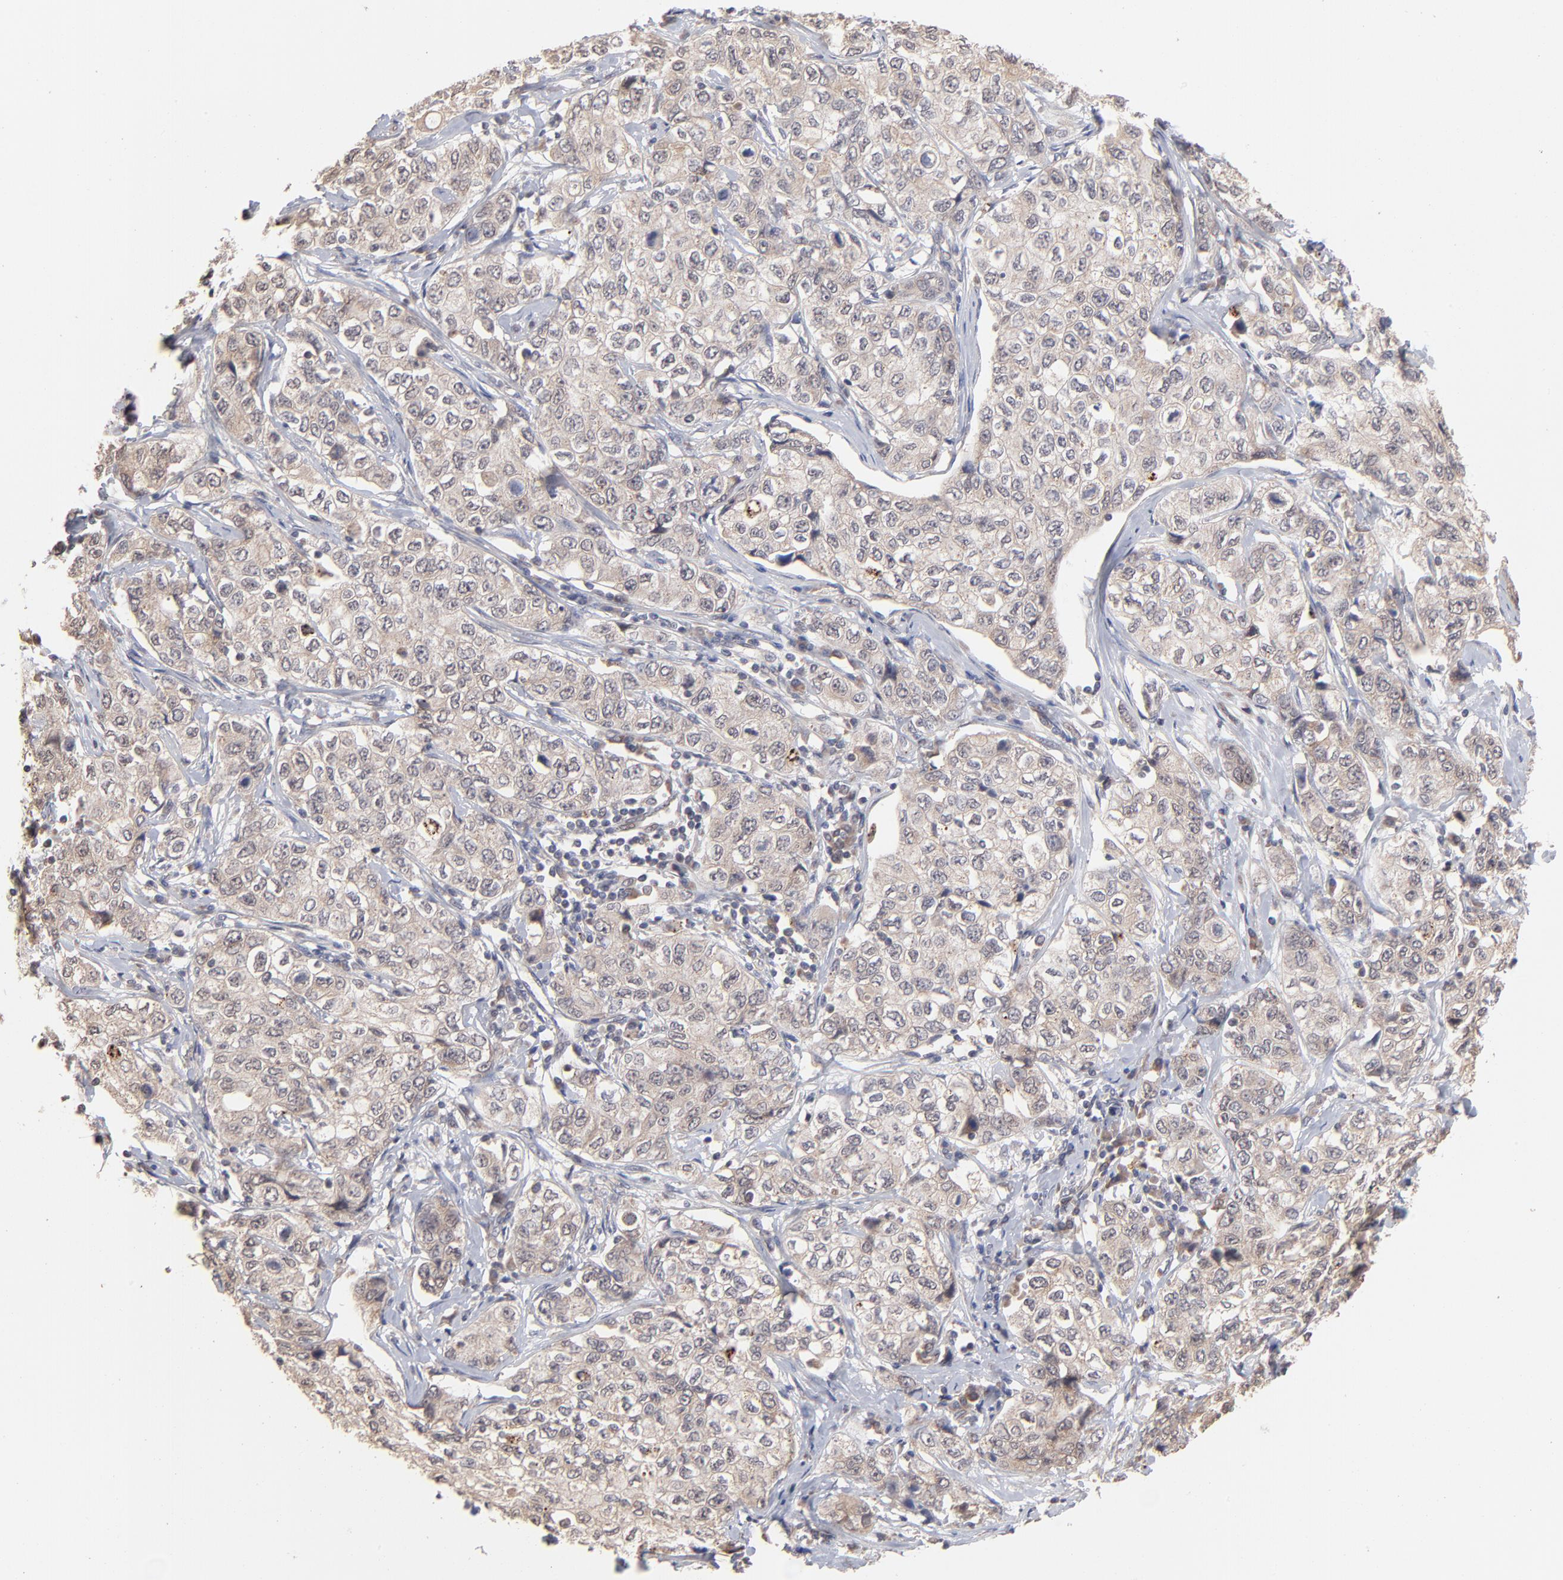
{"staining": {"intensity": "weak", "quantity": "<25%", "location": "cytoplasmic/membranous"}, "tissue": "stomach cancer", "cell_type": "Tumor cells", "image_type": "cancer", "snomed": [{"axis": "morphology", "description": "Adenocarcinoma, NOS"}, {"axis": "topography", "description": "Stomach"}], "caption": "An immunohistochemistry photomicrograph of stomach cancer is shown. There is no staining in tumor cells of stomach cancer.", "gene": "MSL2", "patient": {"sex": "male", "age": 48}}